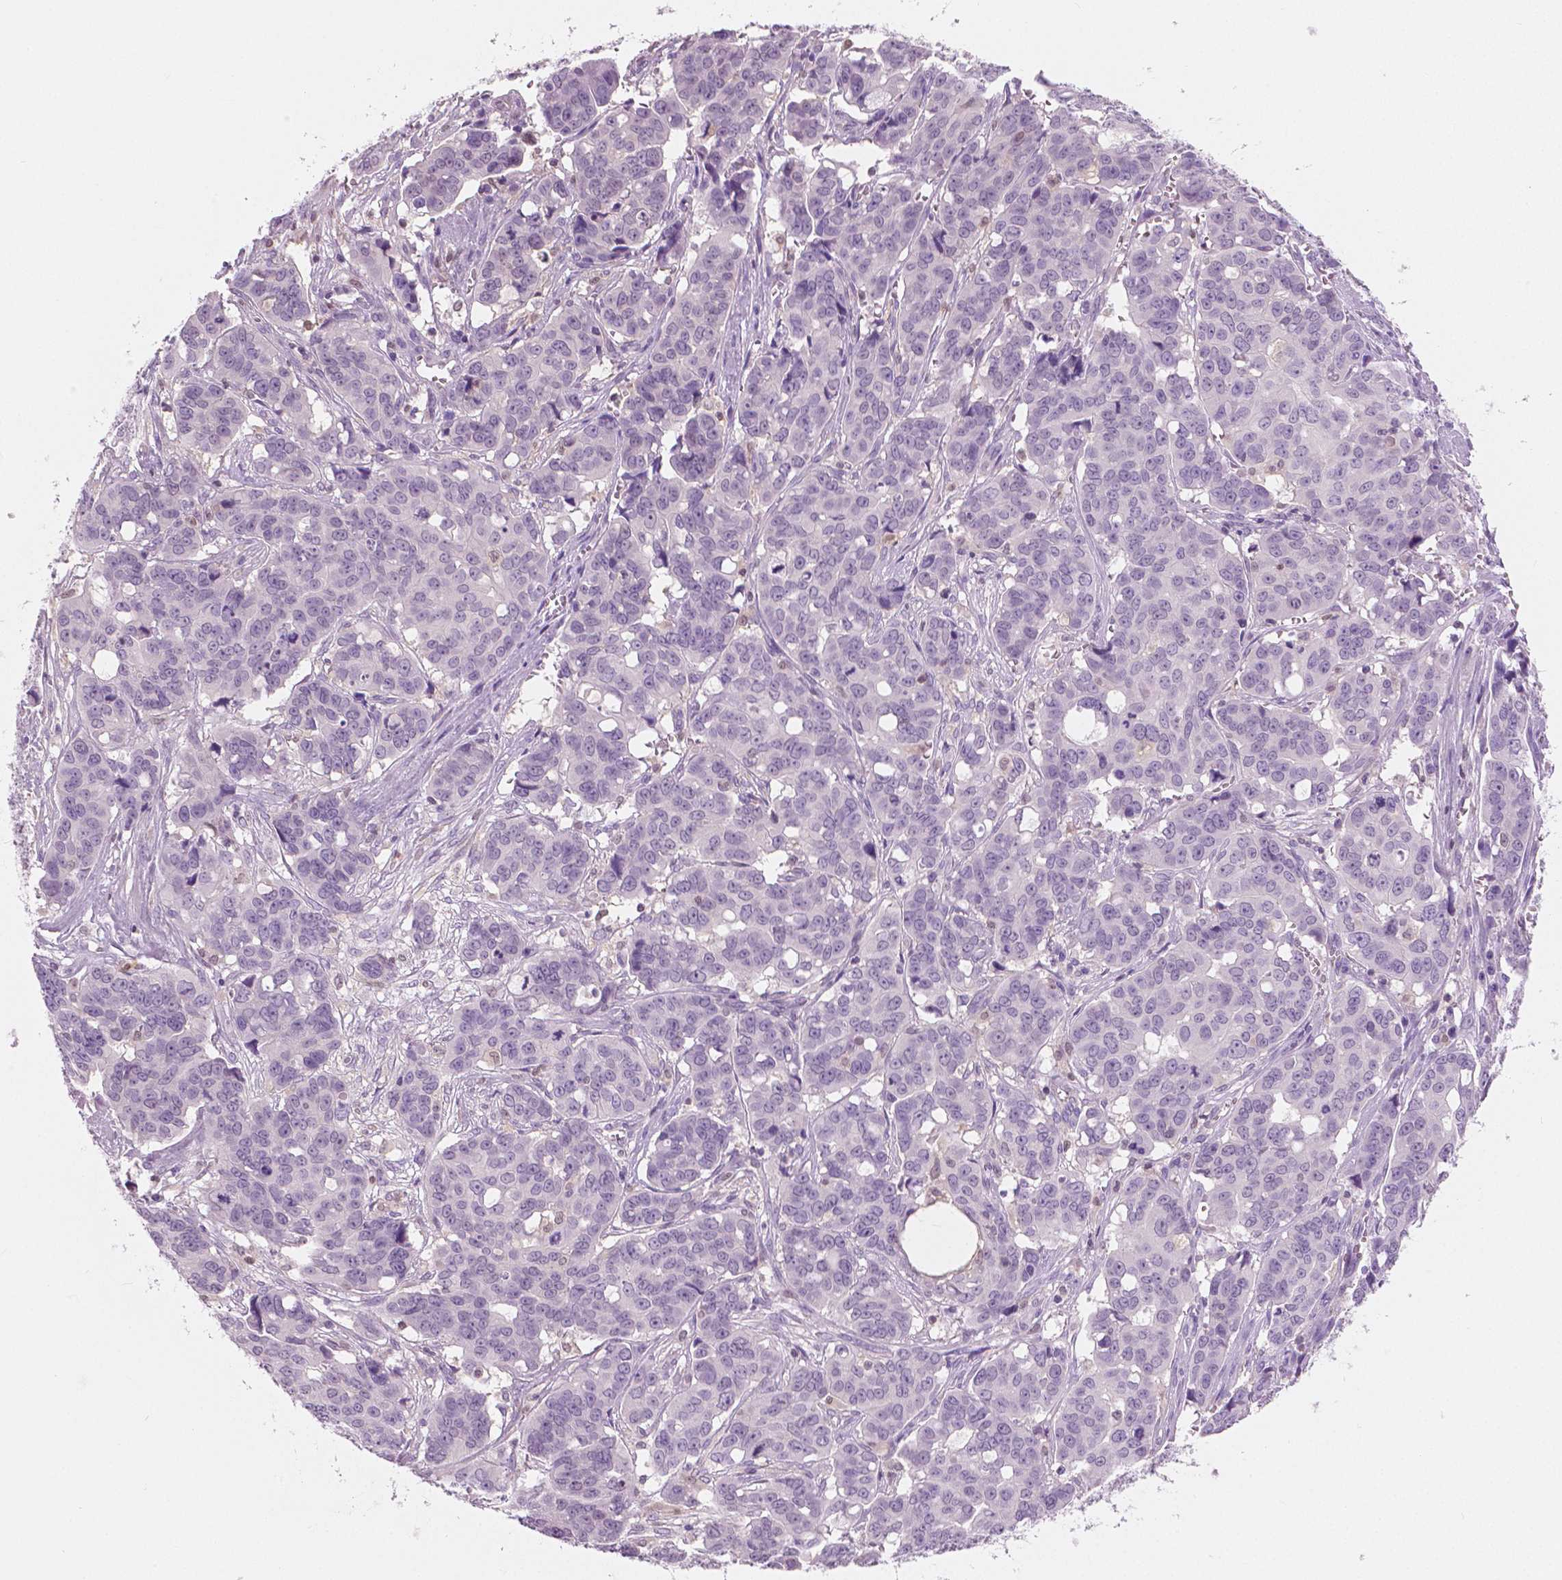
{"staining": {"intensity": "negative", "quantity": "none", "location": "none"}, "tissue": "ovarian cancer", "cell_type": "Tumor cells", "image_type": "cancer", "snomed": [{"axis": "morphology", "description": "Carcinoma, endometroid"}, {"axis": "topography", "description": "Ovary"}], "caption": "Ovarian endometroid carcinoma stained for a protein using IHC exhibits no expression tumor cells.", "gene": "GALM", "patient": {"sex": "female", "age": 78}}